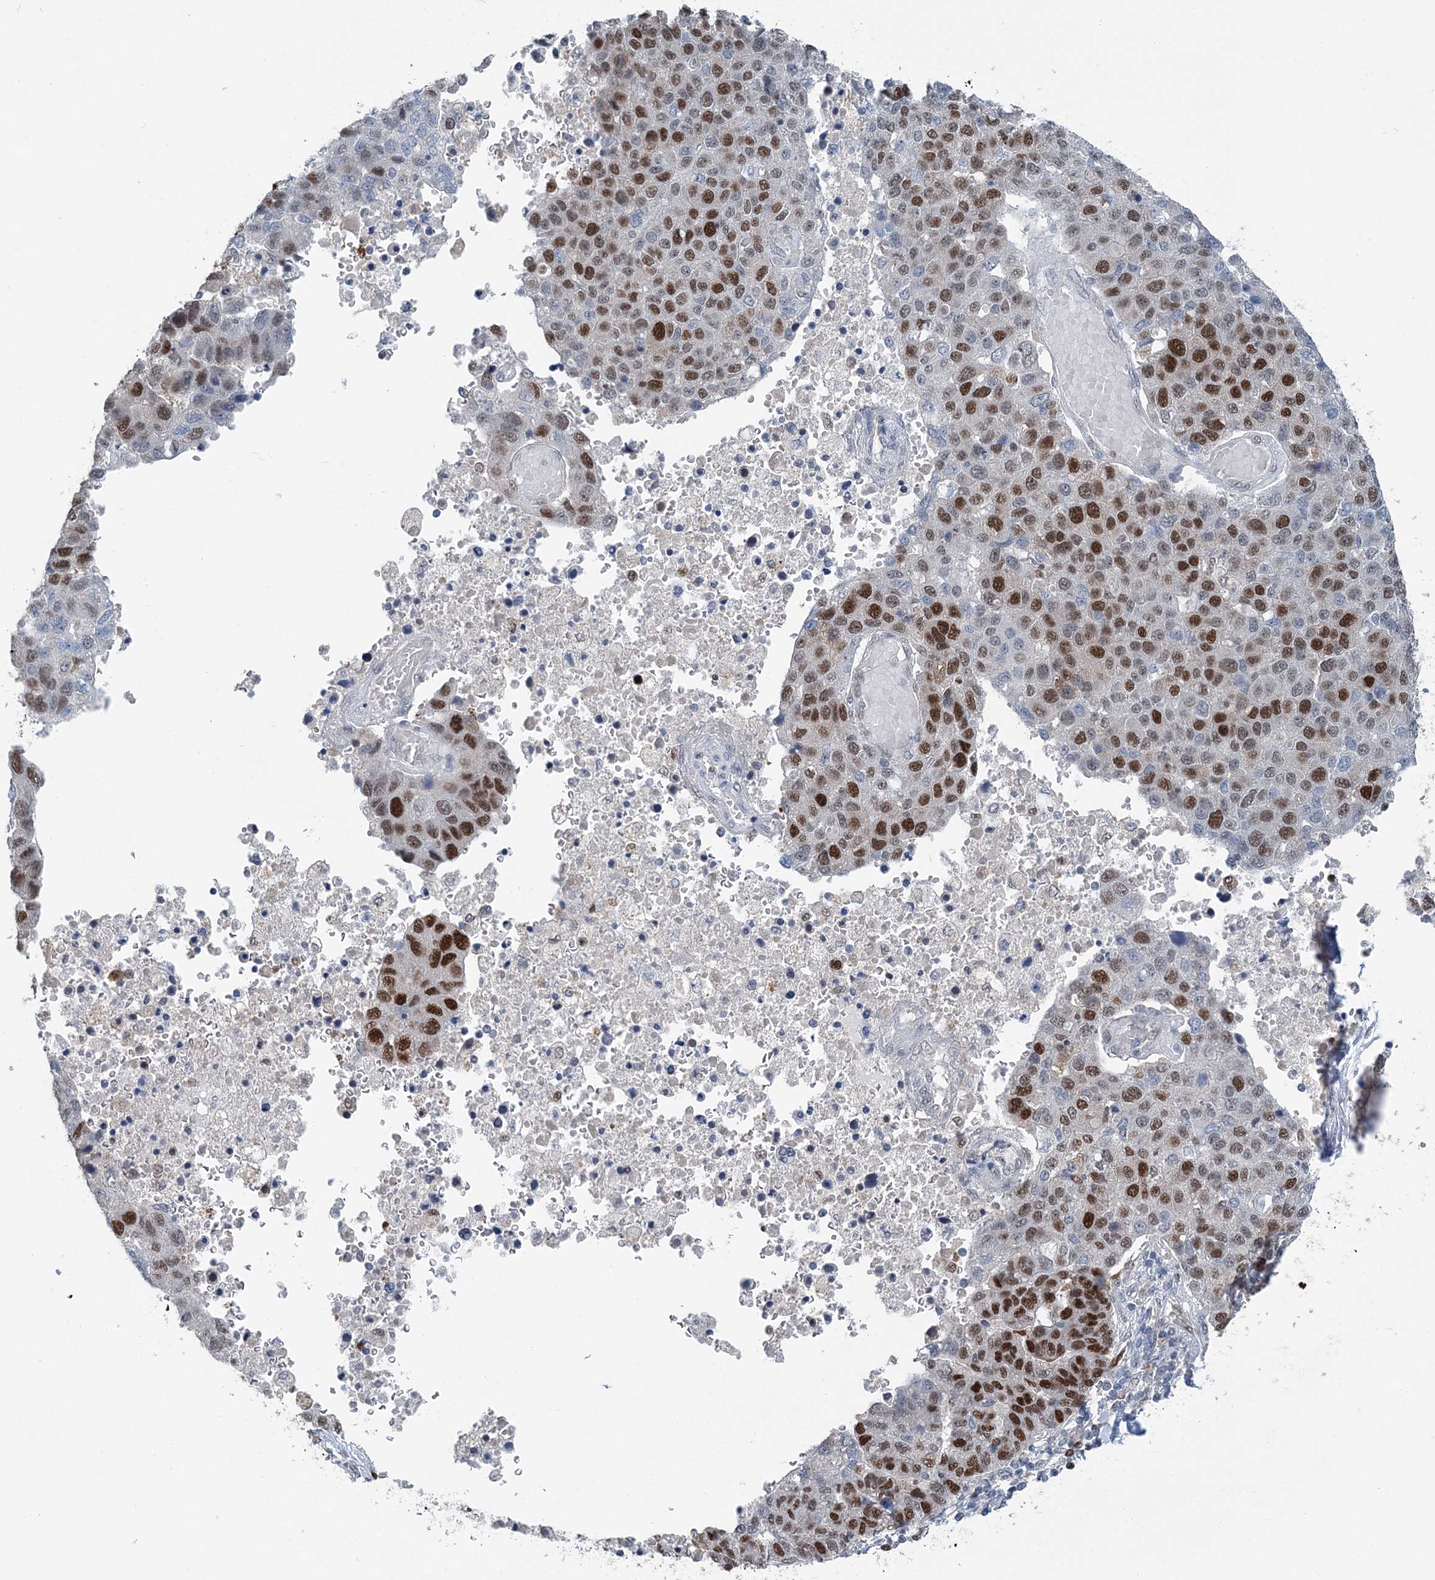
{"staining": {"intensity": "moderate", "quantity": "25%-75%", "location": "nuclear"}, "tissue": "pancreatic cancer", "cell_type": "Tumor cells", "image_type": "cancer", "snomed": [{"axis": "morphology", "description": "Adenocarcinoma, NOS"}, {"axis": "topography", "description": "Pancreas"}], "caption": "Human adenocarcinoma (pancreatic) stained for a protein (brown) exhibits moderate nuclear positive expression in about 25%-75% of tumor cells.", "gene": "HAT1", "patient": {"sex": "female", "age": 61}}